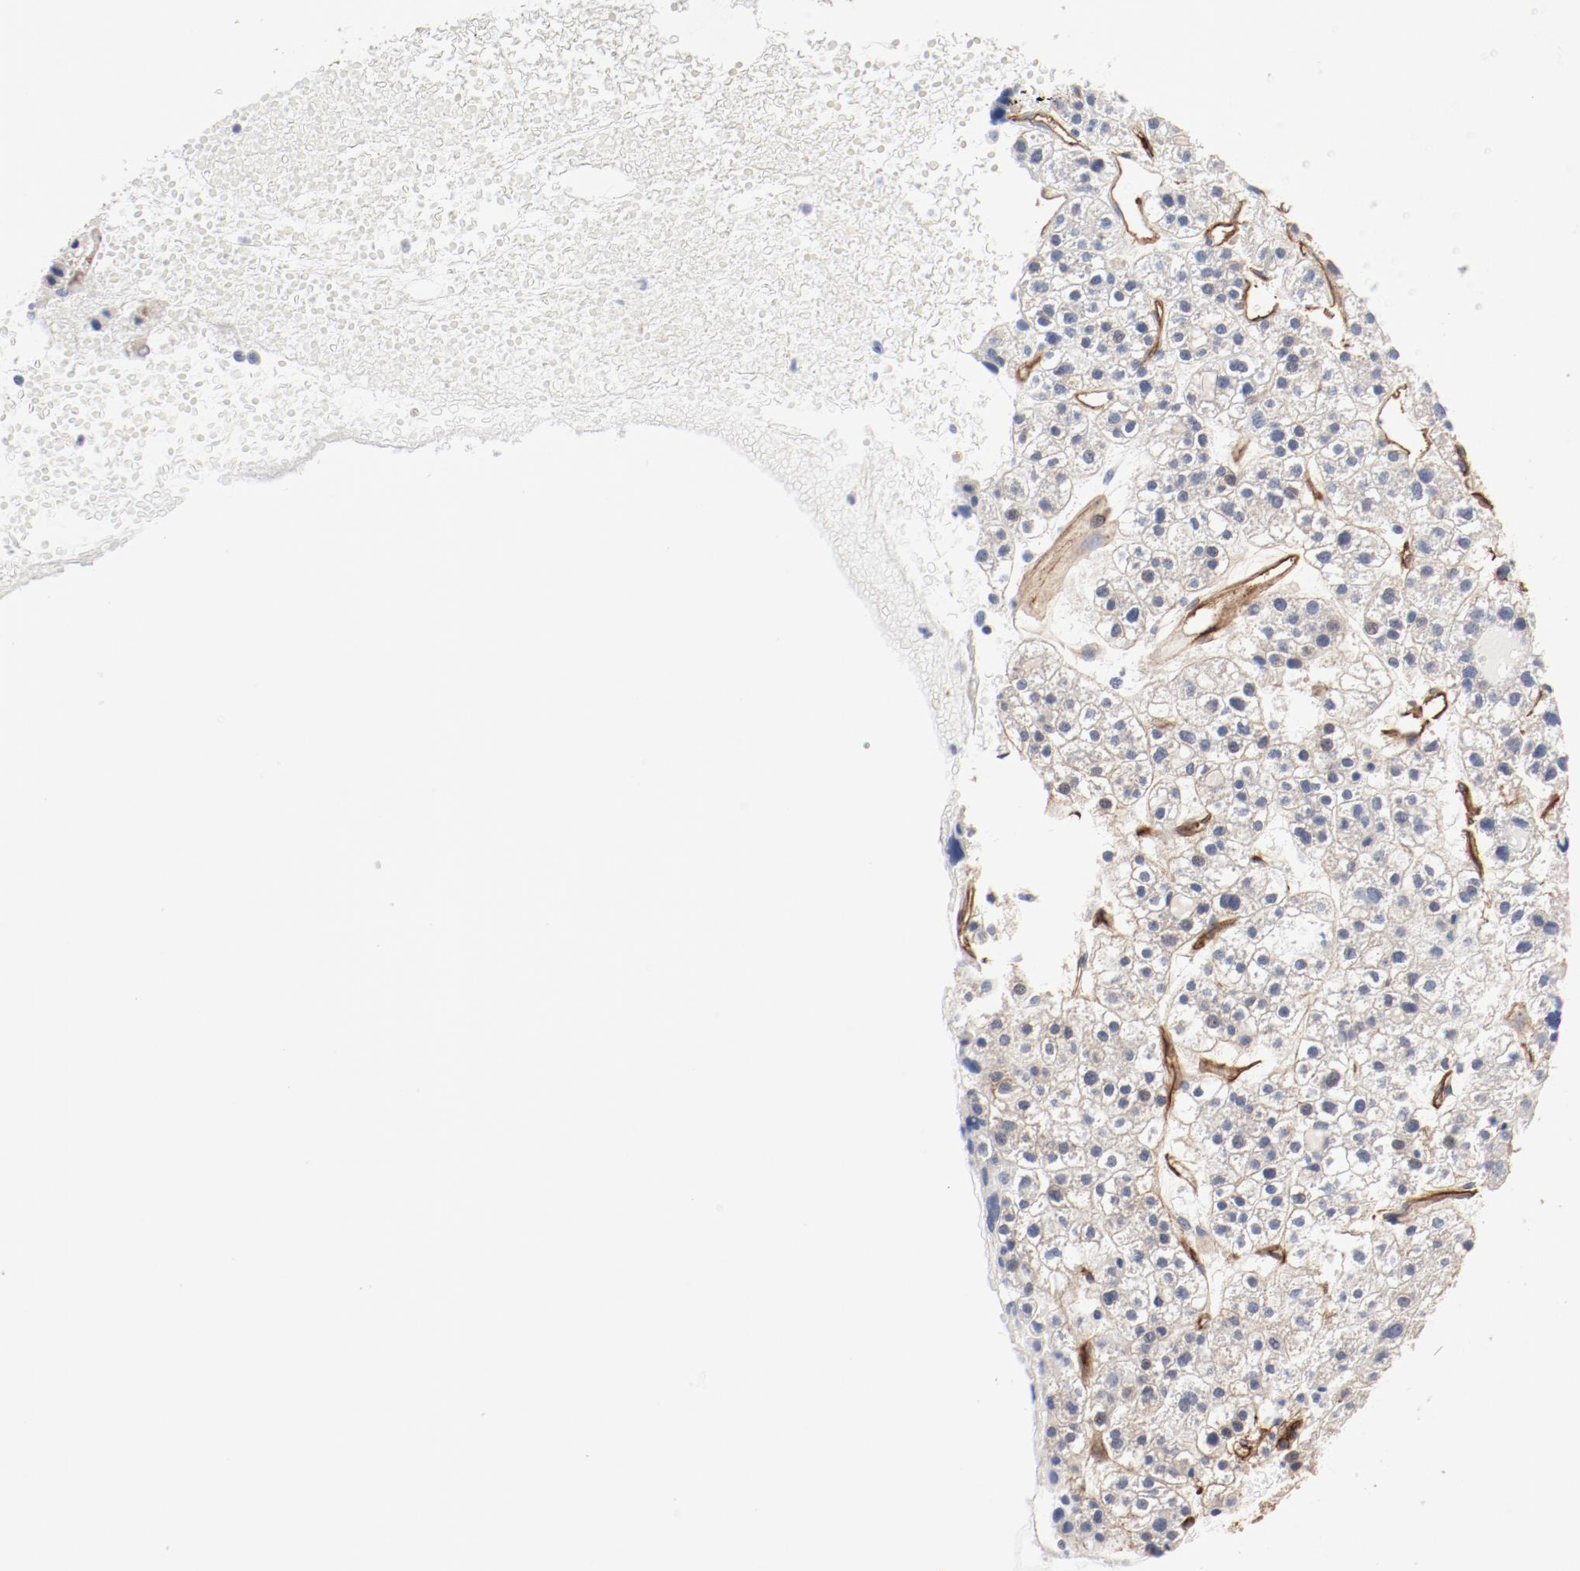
{"staining": {"intensity": "weak", "quantity": "25%-75%", "location": "cytoplasmic/membranous"}, "tissue": "liver cancer", "cell_type": "Tumor cells", "image_type": "cancer", "snomed": [{"axis": "morphology", "description": "Carcinoma, Hepatocellular, NOS"}, {"axis": "topography", "description": "Liver"}], "caption": "A brown stain highlights weak cytoplasmic/membranous positivity of a protein in human liver hepatocellular carcinoma tumor cells.", "gene": "MAGED4", "patient": {"sex": "female", "age": 85}}